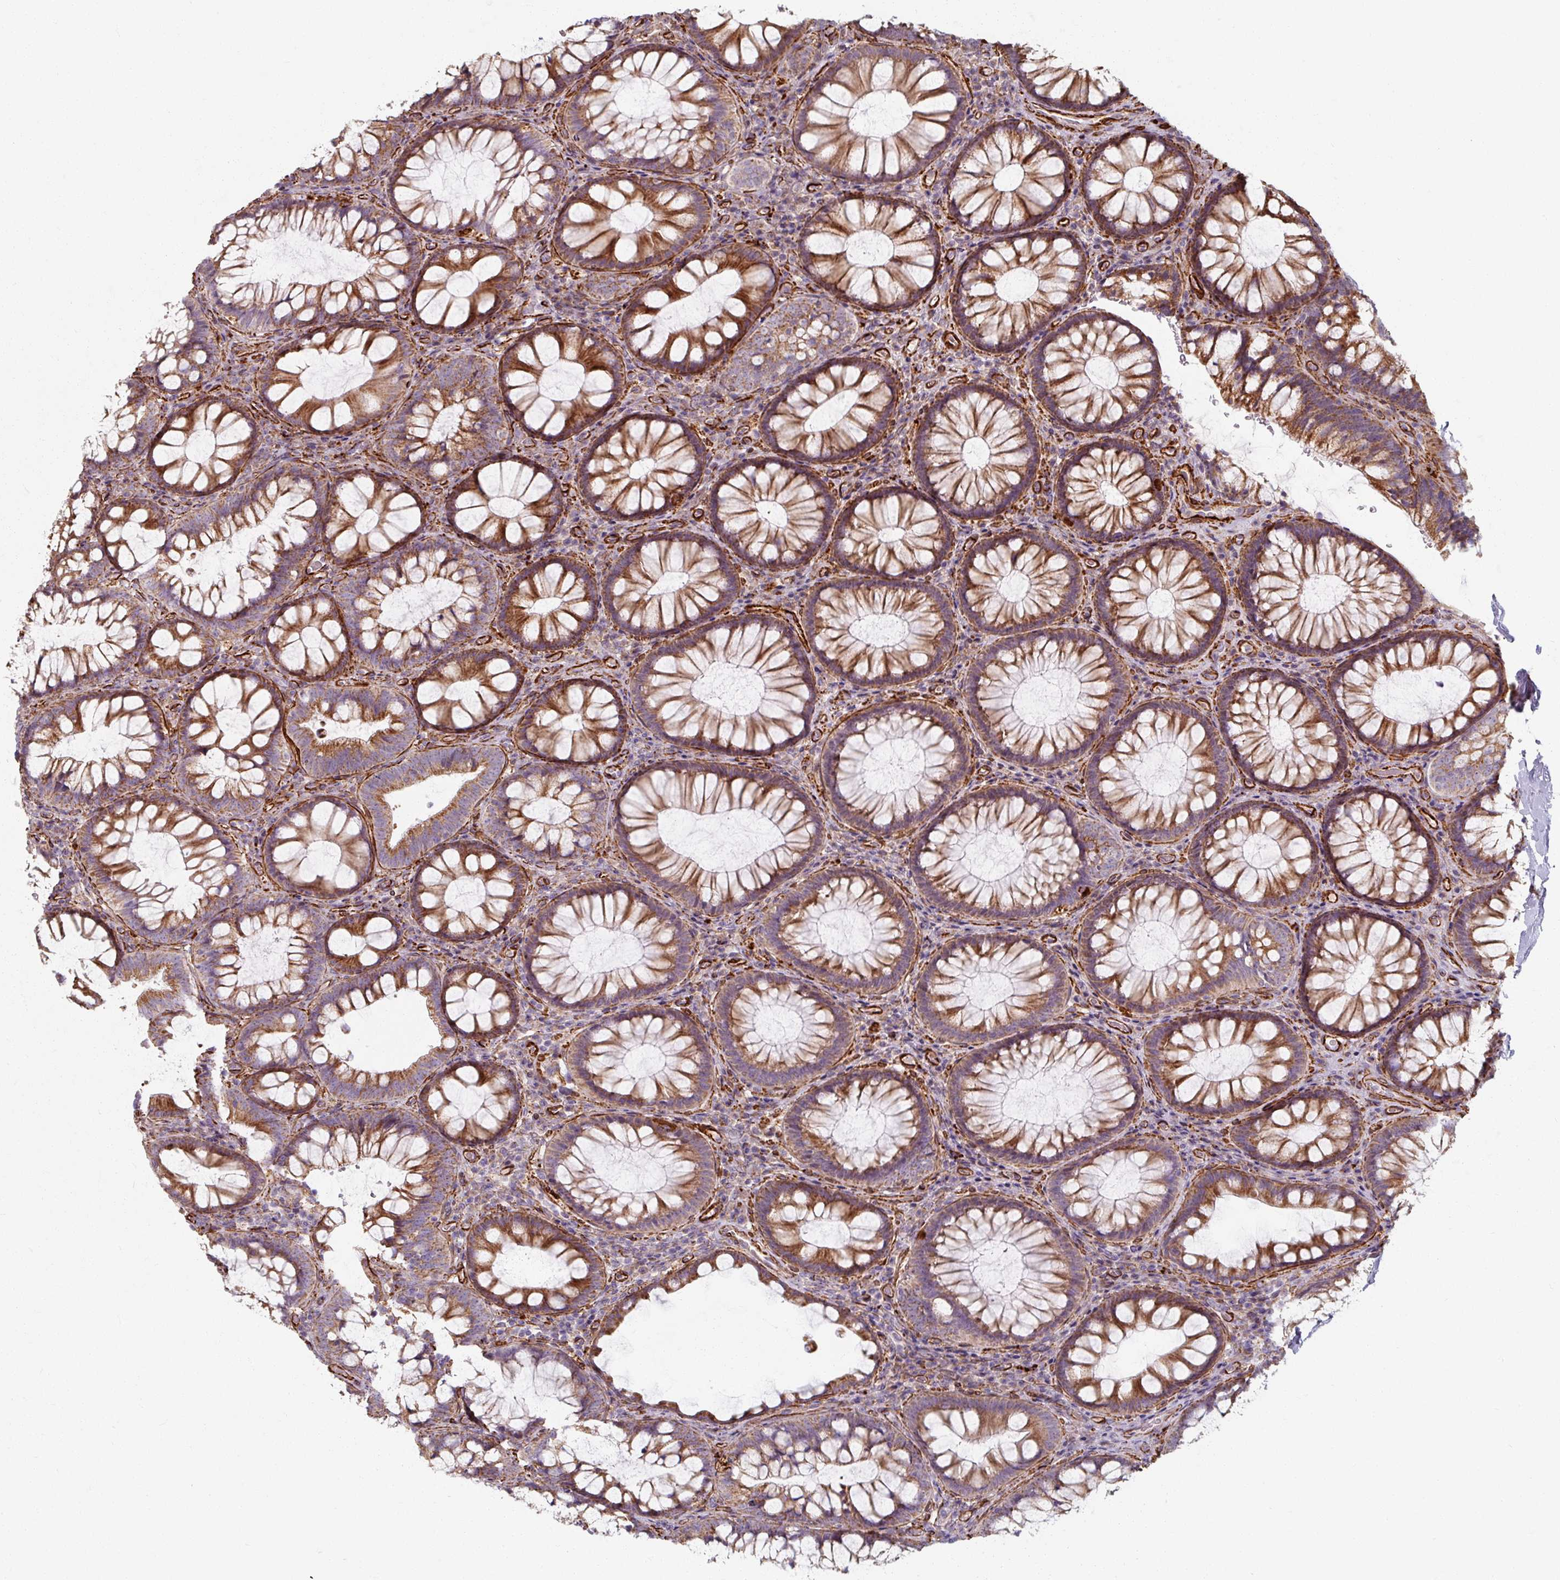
{"staining": {"intensity": "moderate", "quantity": ">75%", "location": "cytoplasmic/membranous"}, "tissue": "colon", "cell_type": "Endothelial cells", "image_type": "normal", "snomed": [{"axis": "morphology", "description": "Normal tissue, NOS"}, {"axis": "morphology", "description": "Adenoma, NOS"}, {"axis": "topography", "description": "Soft tissue"}, {"axis": "topography", "description": "Colon"}], "caption": "Immunohistochemistry (IHC) (DAB) staining of normal human colon exhibits moderate cytoplasmic/membranous protein staining in approximately >75% of endothelial cells. (brown staining indicates protein expression, while blue staining denotes nuclei).", "gene": "MRPS5", "patient": {"sex": "male", "age": 47}}